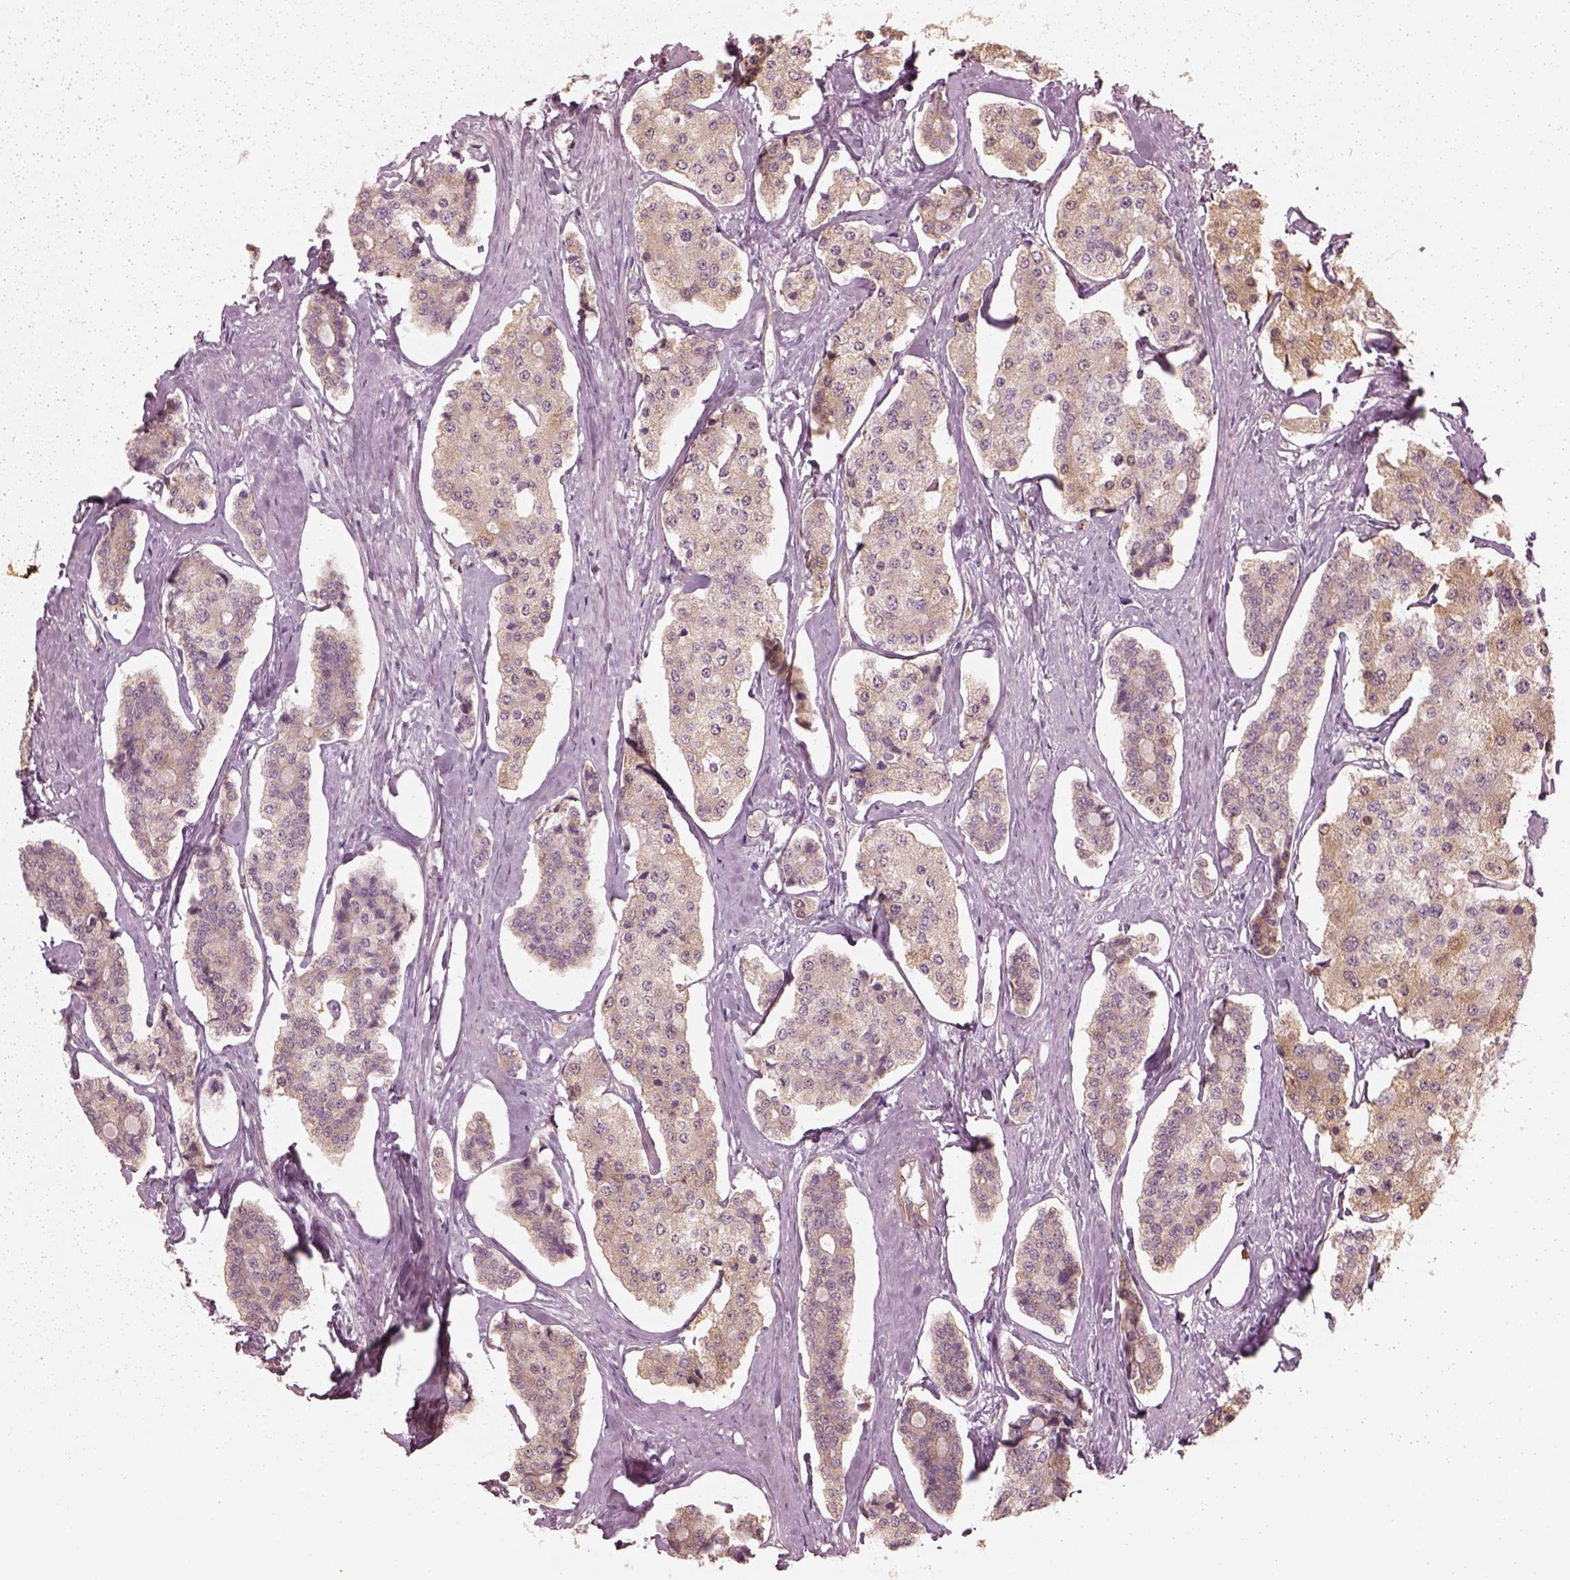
{"staining": {"intensity": "moderate", "quantity": "25%-75%", "location": "cytoplasmic/membranous"}, "tissue": "carcinoid", "cell_type": "Tumor cells", "image_type": "cancer", "snomed": [{"axis": "morphology", "description": "Carcinoid, malignant, NOS"}, {"axis": "topography", "description": "Small intestine"}], "caption": "This photomicrograph displays IHC staining of carcinoid, with medium moderate cytoplasmic/membranous staining in about 25%-75% of tumor cells.", "gene": "CRYM", "patient": {"sex": "female", "age": 65}}